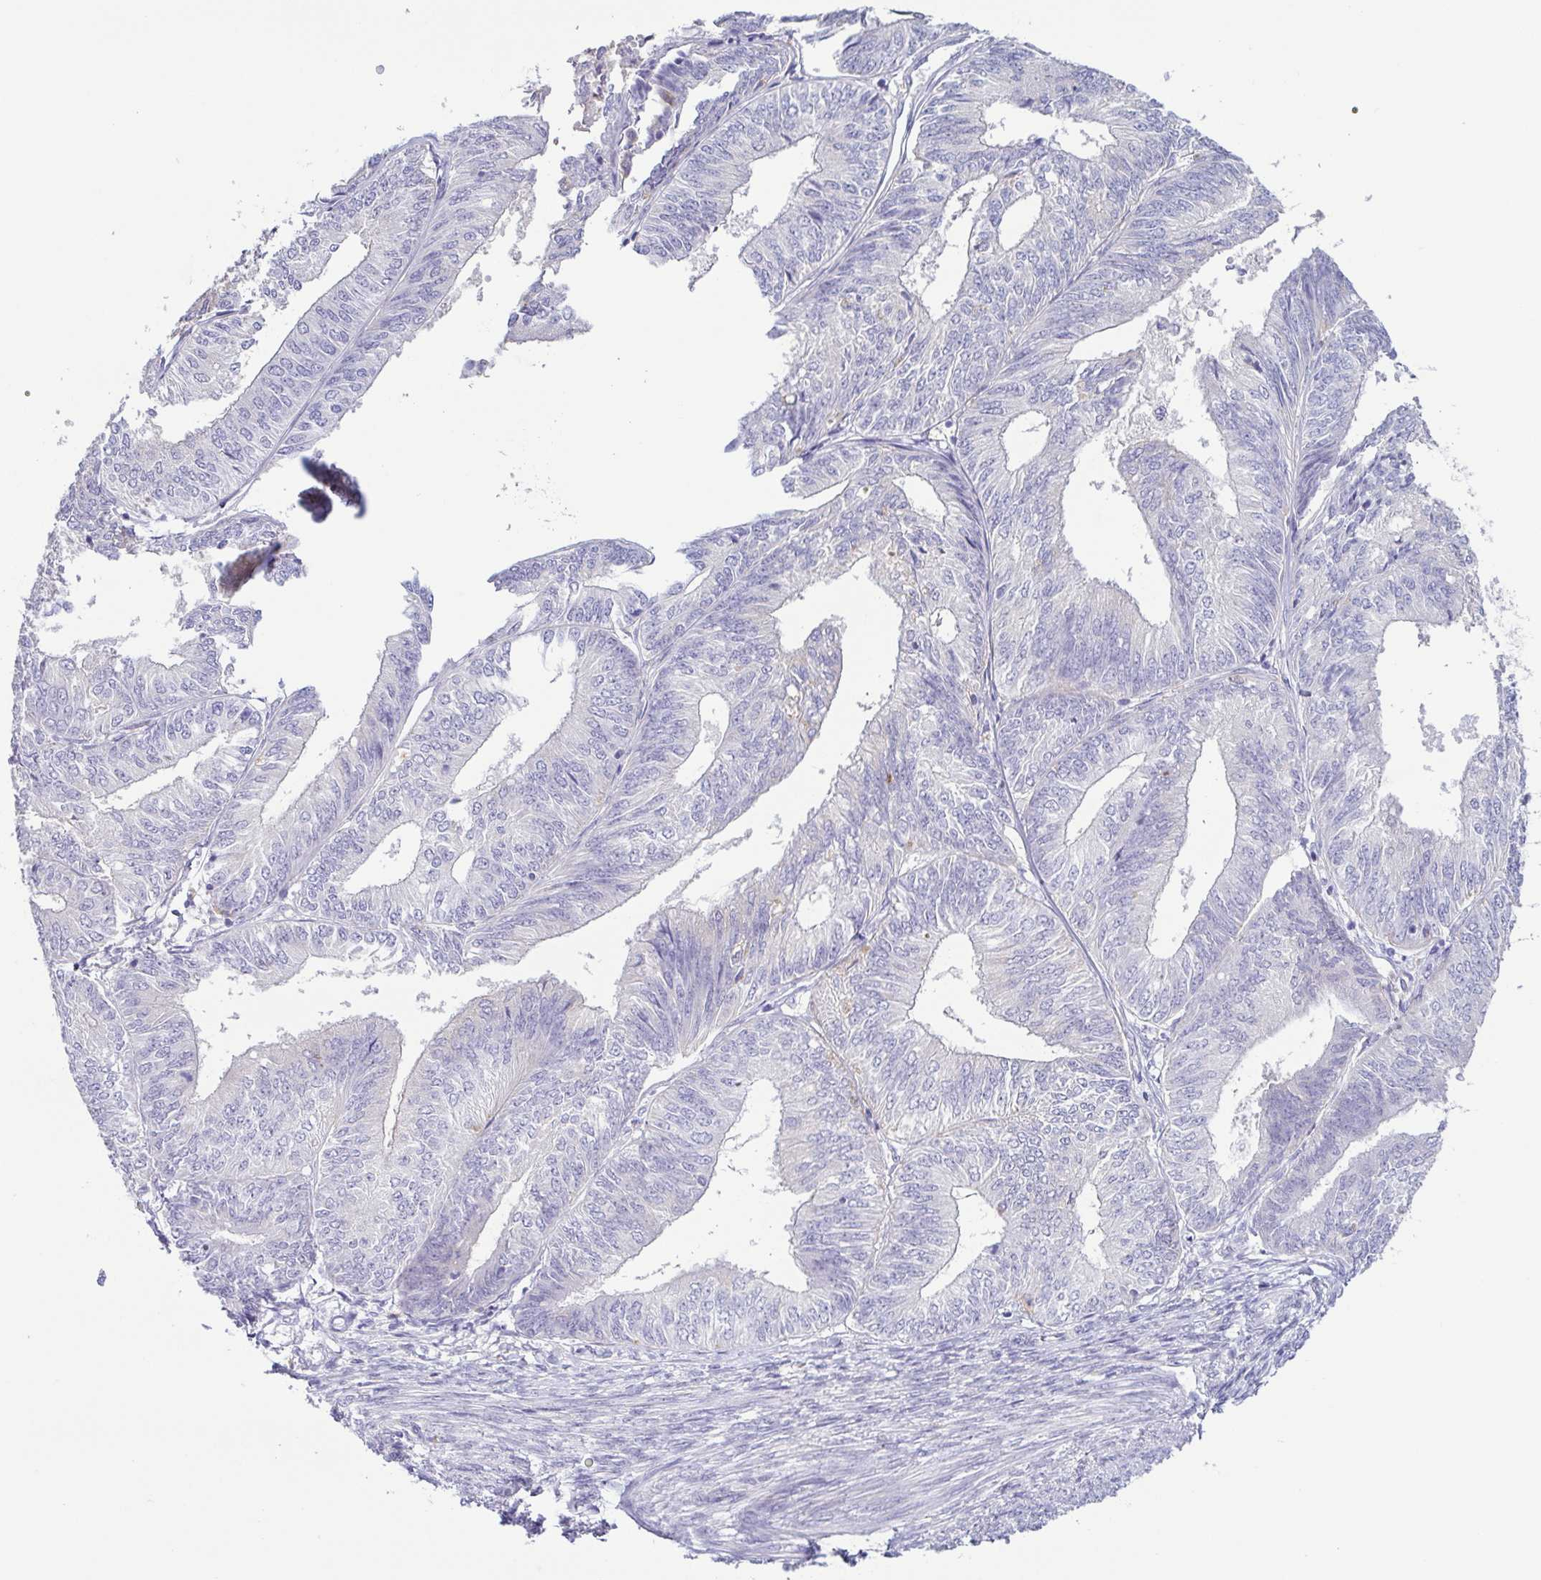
{"staining": {"intensity": "negative", "quantity": "none", "location": "none"}, "tissue": "endometrial cancer", "cell_type": "Tumor cells", "image_type": "cancer", "snomed": [{"axis": "morphology", "description": "Adenocarcinoma, NOS"}, {"axis": "topography", "description": "Endometrium"}], "caption": "Endometrial cancer (adenocarcinoma) was stained to show a protein in brown. There is no significant staining in tumor cells.", "gene": "ATP6V1G2", "patient": {"sex": "female", "age": 58}}